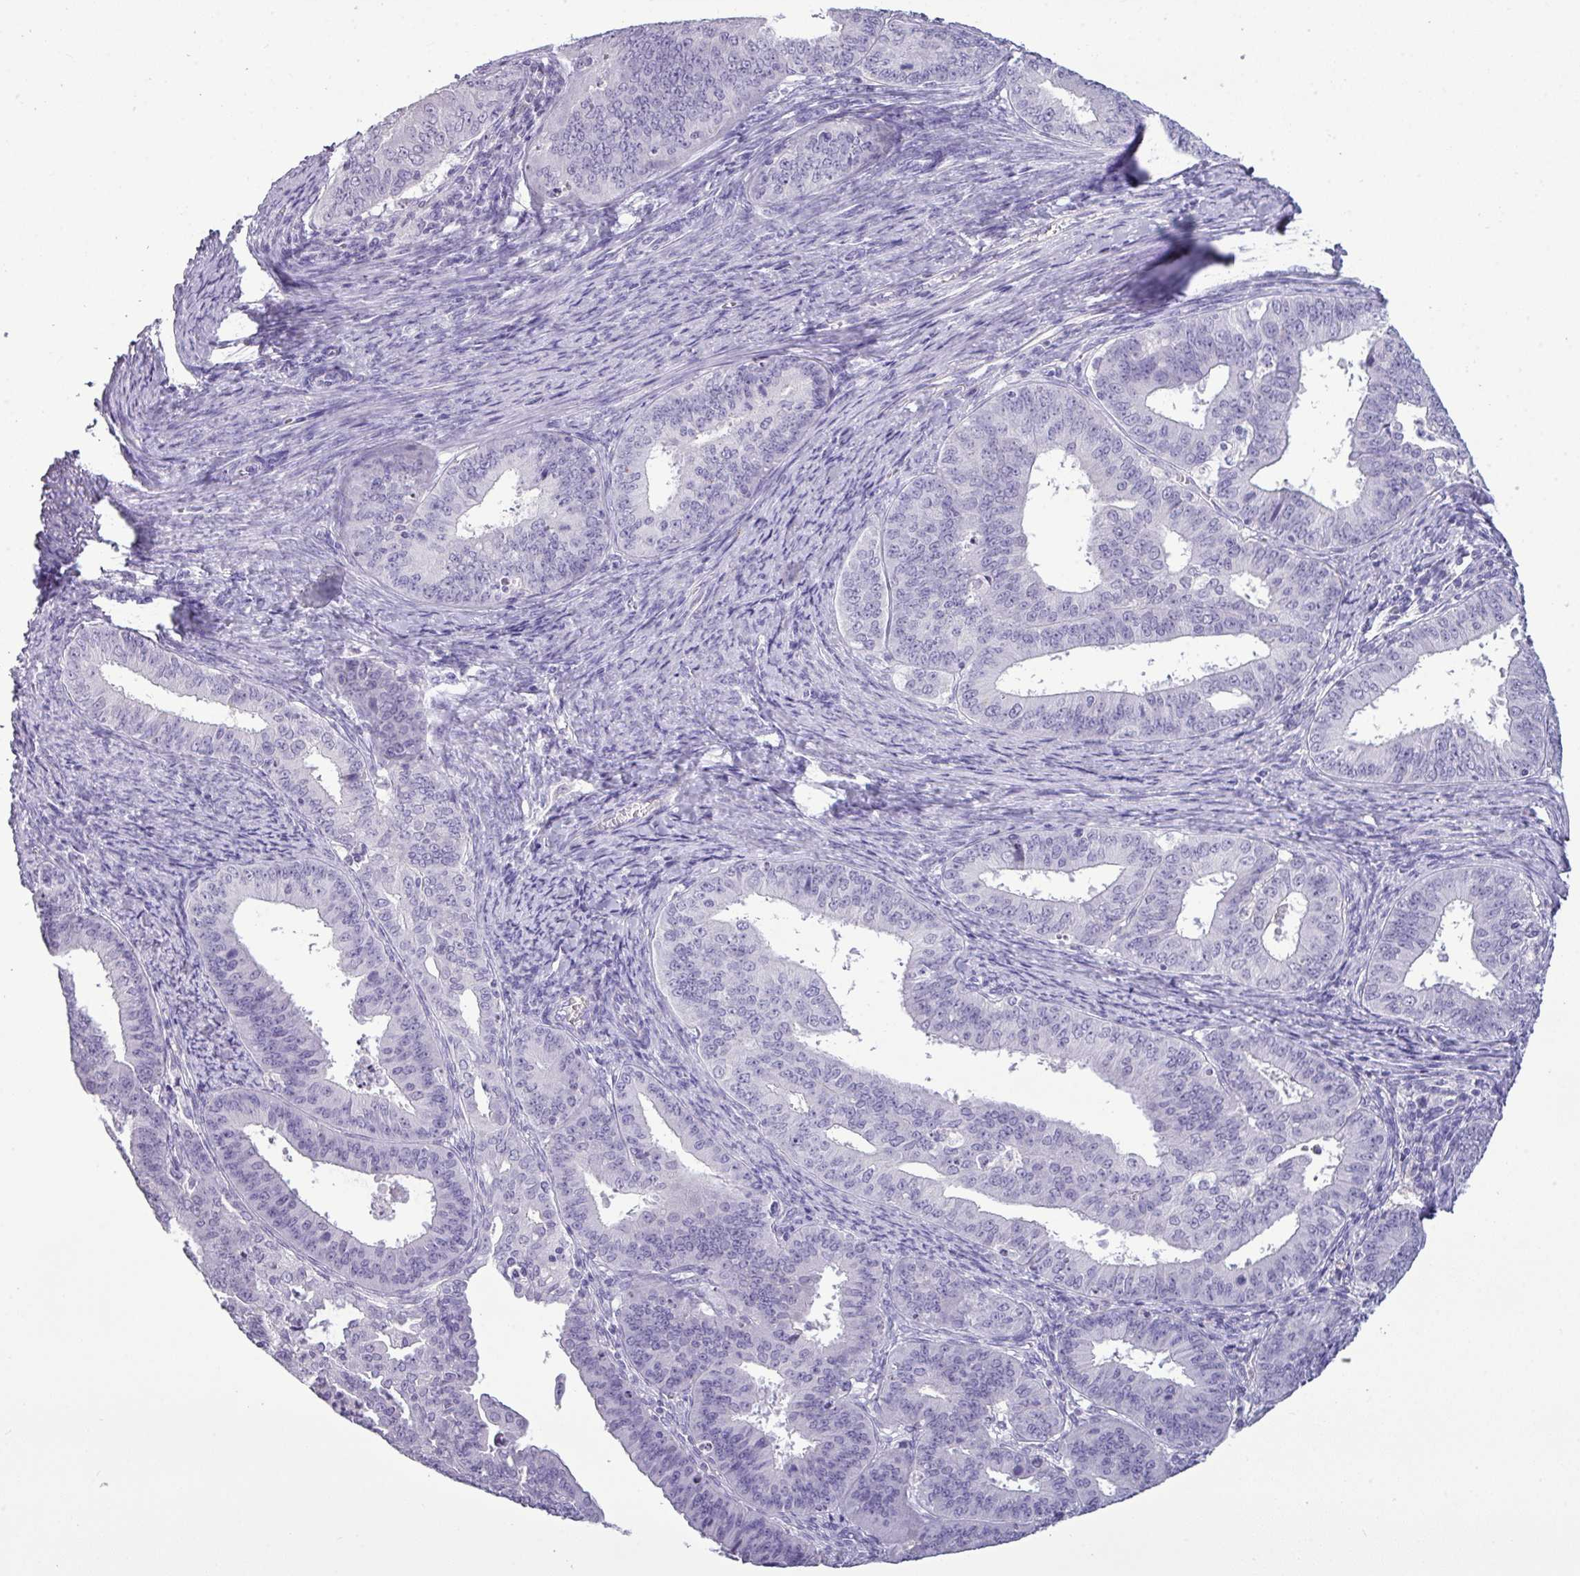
{"staining": {"intensity": "negative", "quantity": "none", "location": "none"}, "tissue": "endometrial cancer", "cell_type": "Tumor cells", "image_type": "cancer", "snomed": [{"axis": "morphology", "description": "Adenocarcinoma, NOS"}, {"axis": "topography", "description": "Endometrium"}], "caption": "Immunohistochemistry of human endometrial cancer (adenocarcinoma) reveals no positivity in tumor cells.", "gene": "TMEM91", "patient": {"sex": "female", "age": 73}}